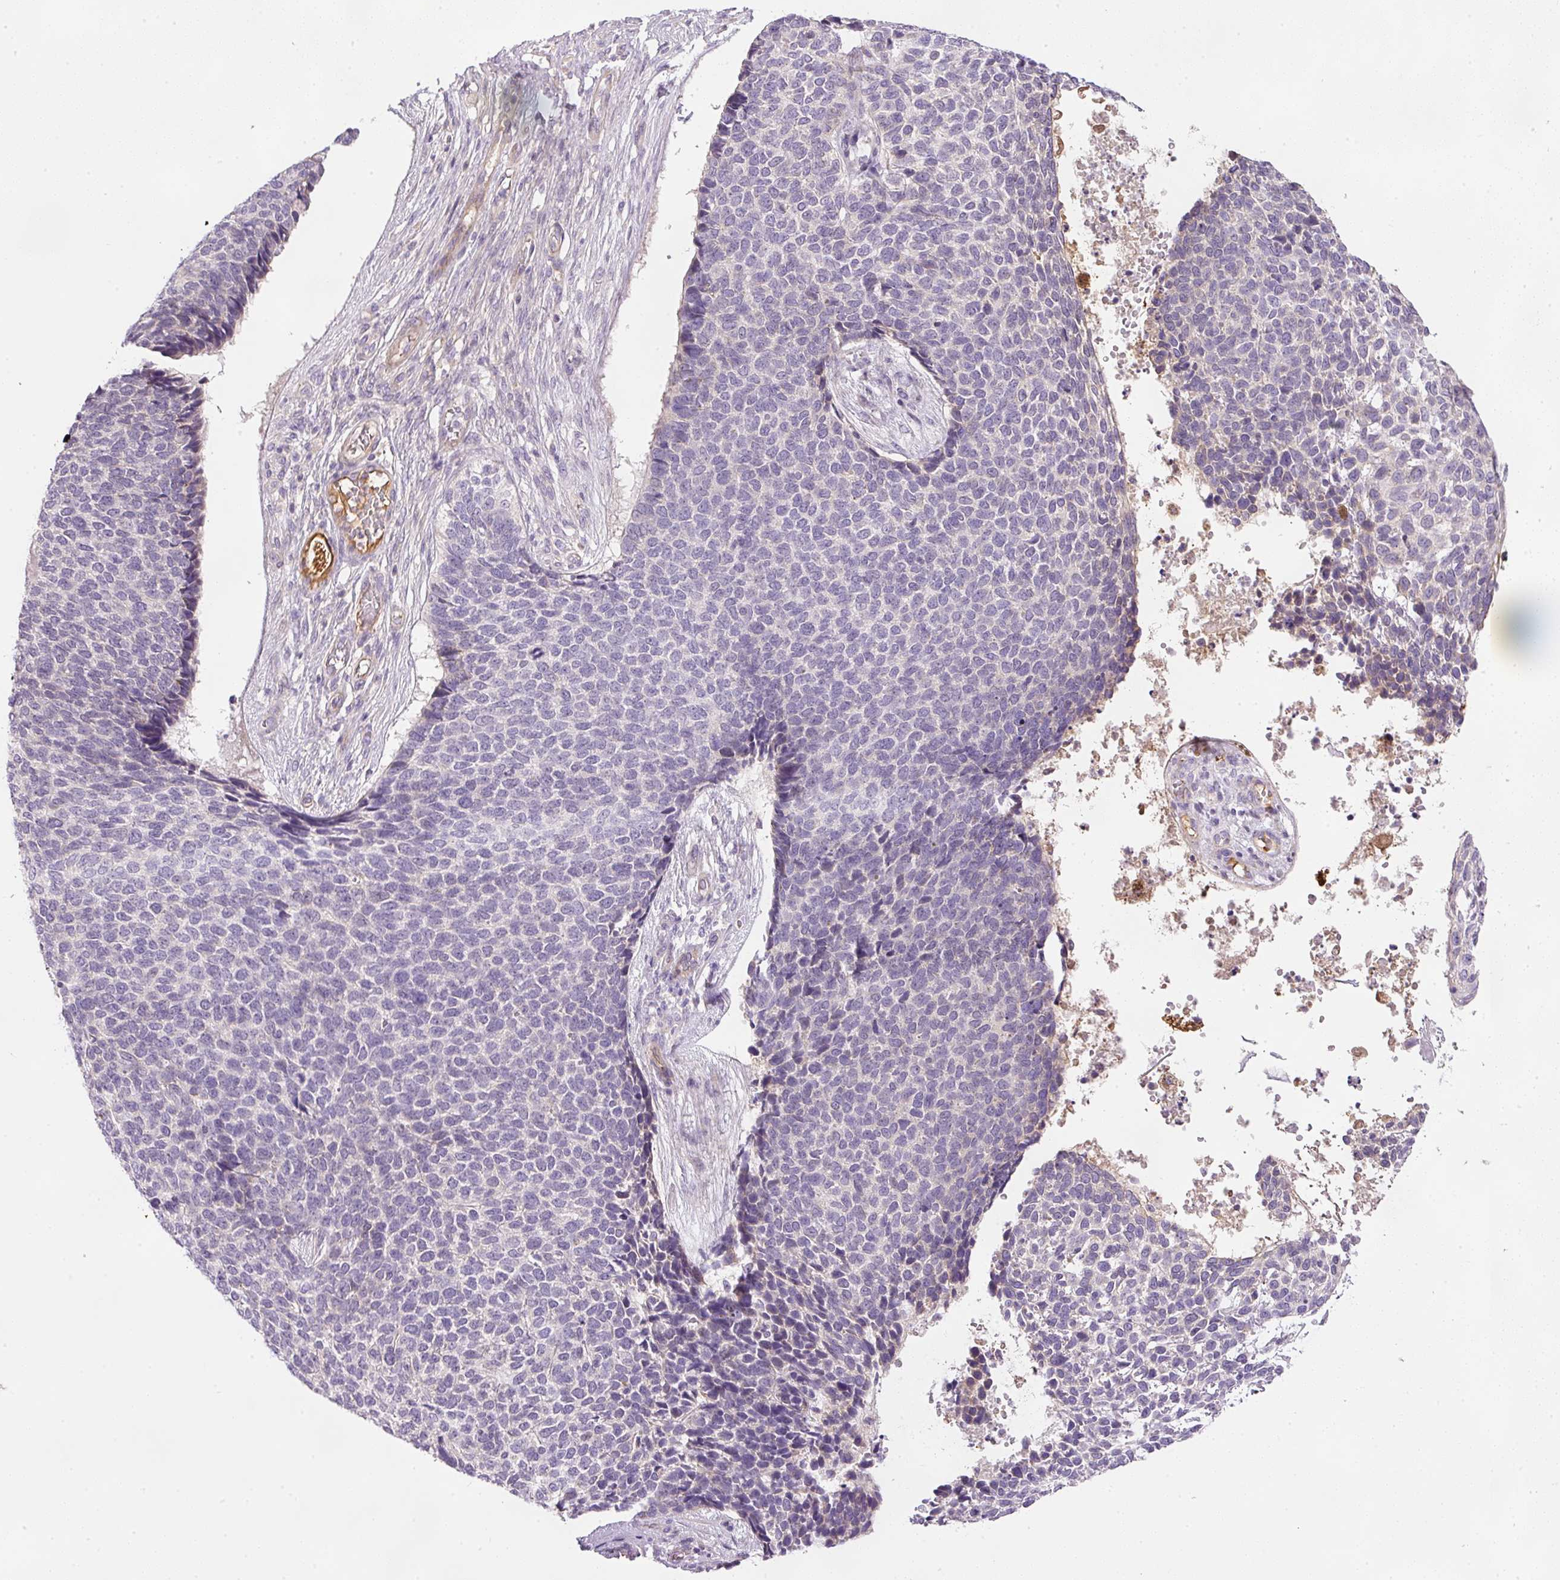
{"staining": {"intensity": "weak", "quantity": "<25%", "location": "cytoplasmic/membranous"}, "tissue": "skin cancer", "cell_type": "Tumor cells", "image_type": "cancer", "snomed": [{"axis": "morphology", "description": "Basal cell carcinoma"}, {"axis": "topography", "description": "Skin"}], "caption": "An immunohistochemistry photomicrograph of skin cancer (basal cell carcinoma) is shown. There is no staining in tumor cells of skin cancer (basal cell carcinoma).", "gene": "KPNA5", "patient": {"sex": "female", "age": 84}}